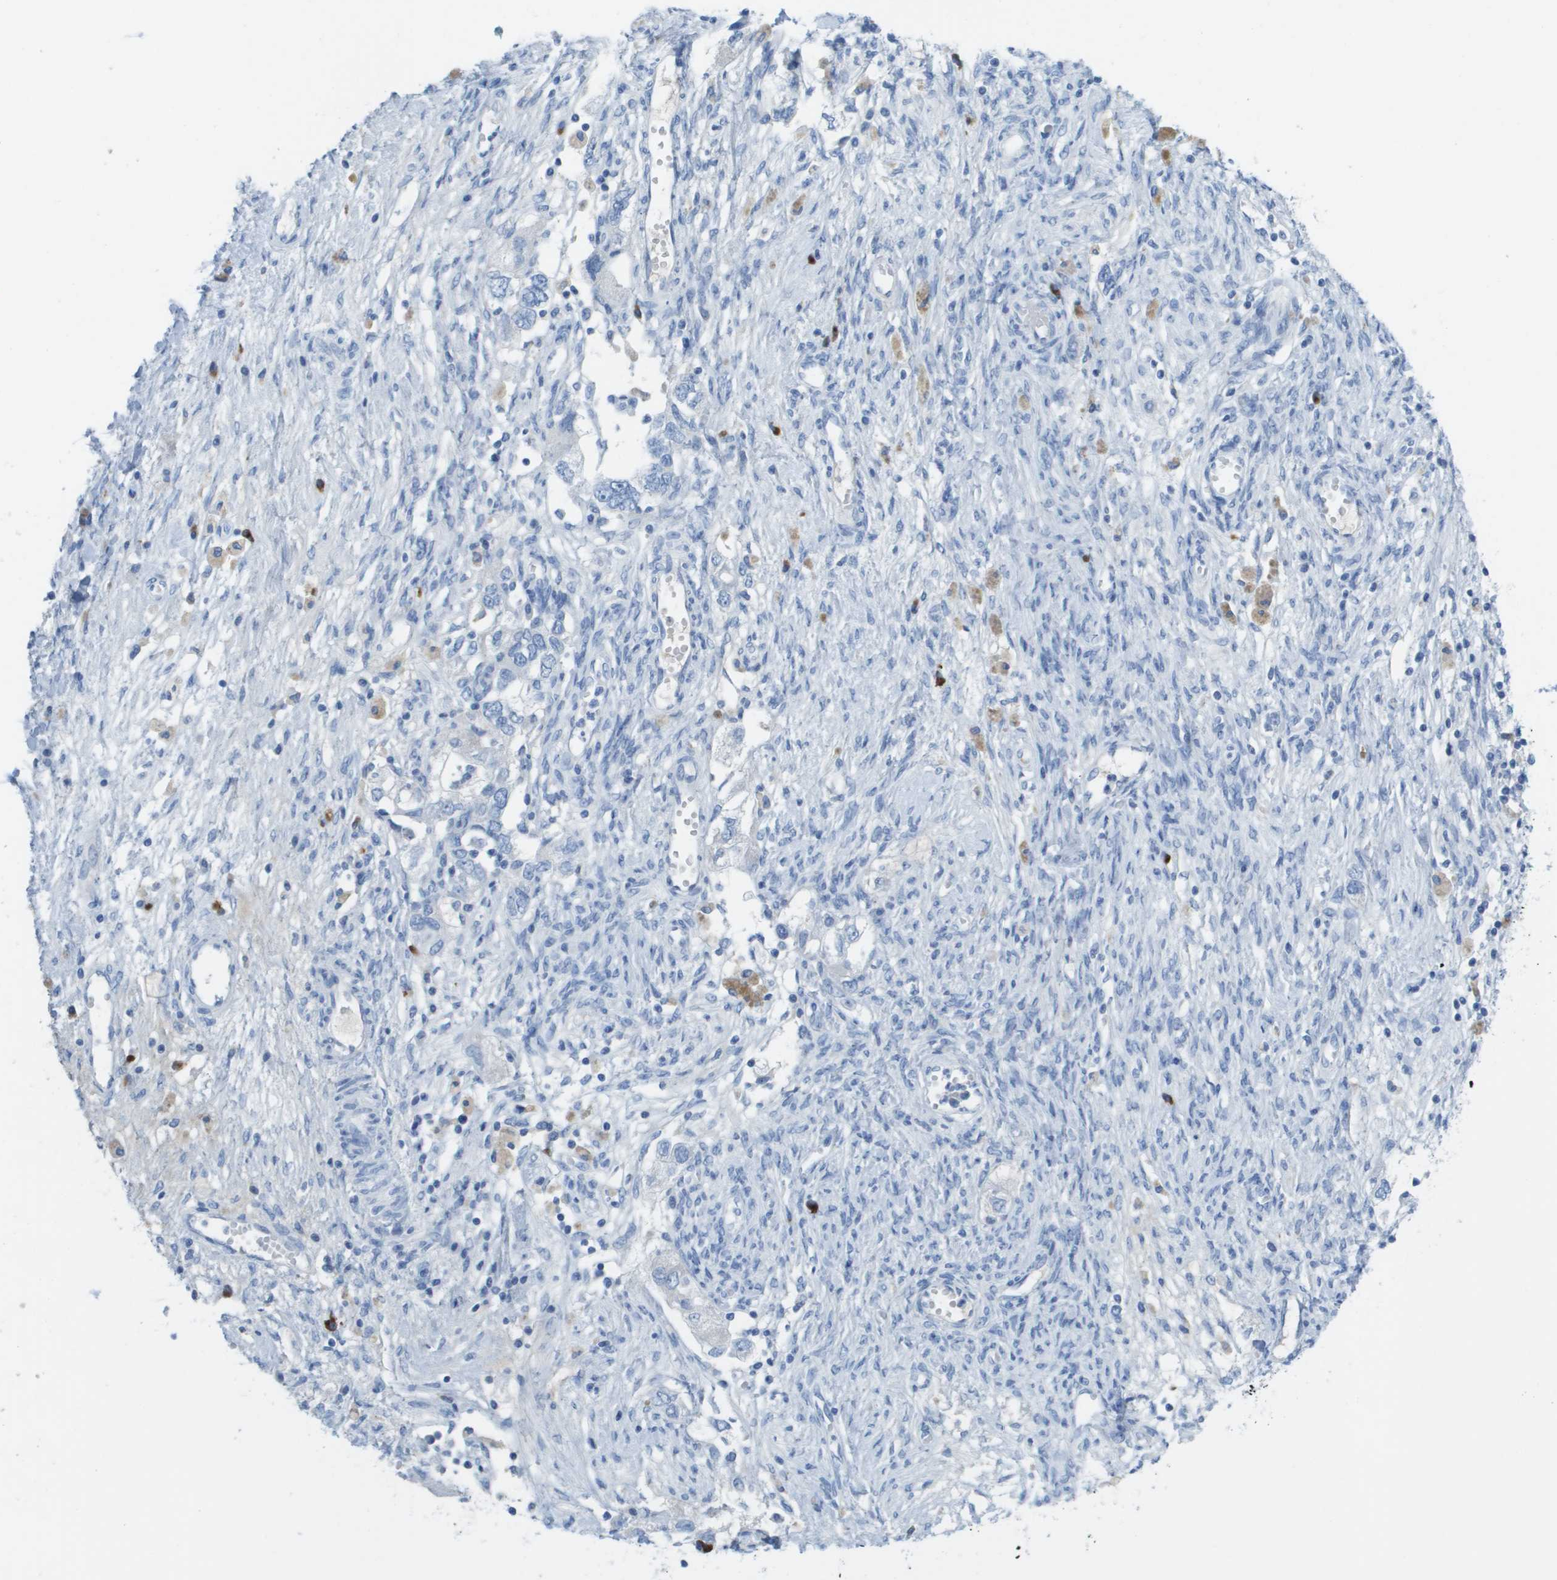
{"staining": {"intensity": "negative", "quantity": "none", "location": "none"}, "tissue": "ovarian cancer", "cell_type": "Tumor cells", "image_type": "cancer", "snomed": [{"axis": "morphology", "description": "Carcinoma, NOS"}, {"axis": "morphology", "description": "Cystadenocarcinoma, serous, NOS"}, {"axis": "topography", "description": "Ovary"}], "caption": "An immunohistochemistry (IHC) image of ovarian cancer is shown. There is no staining in tumor cells of ovarian cancer.", "gene": "GPR18", "patient": {"sex": "female", "age": 69}}